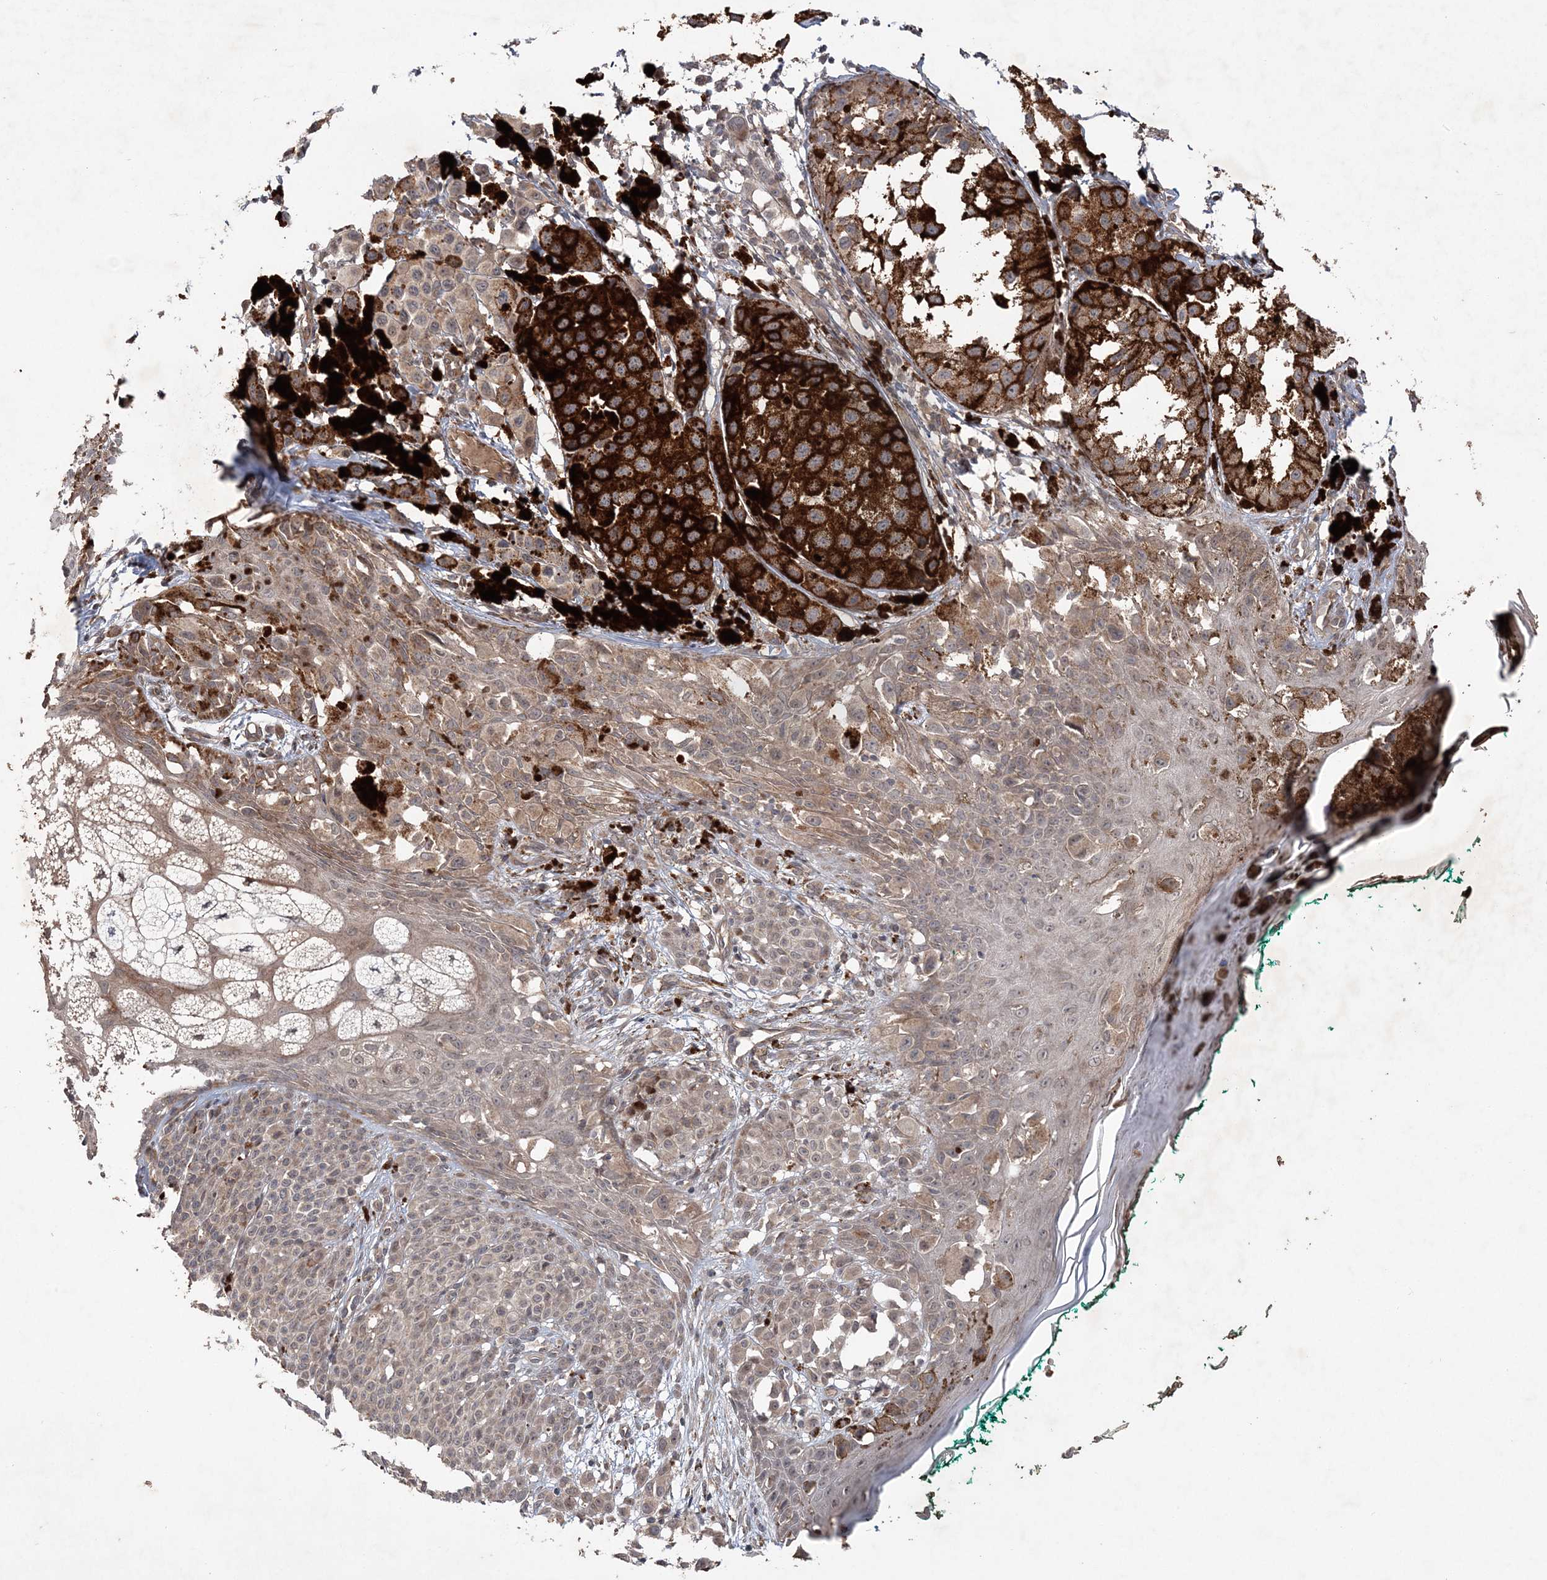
{"staining": {"intensity": "weak", "quantity": "25%-75%", "location": "cytoplasmic/membranous"}, "tissue": "melanoma", "cell_type": "Tumor cells", "image_type": "cancer", "snomed": [{"axis": "morphology", "description": "Malignant melanoma, NOS"}, {"axis": "topography", "description": "Skin of leg"}], "caption": "Melanoma stained for a protein (brown) exhibits weak cytoplasmic/membranous positive expression in about 25%-75% of tumor cells.", "gene": "UBTD2", "patient": {"sex": "female", "age": 72}}